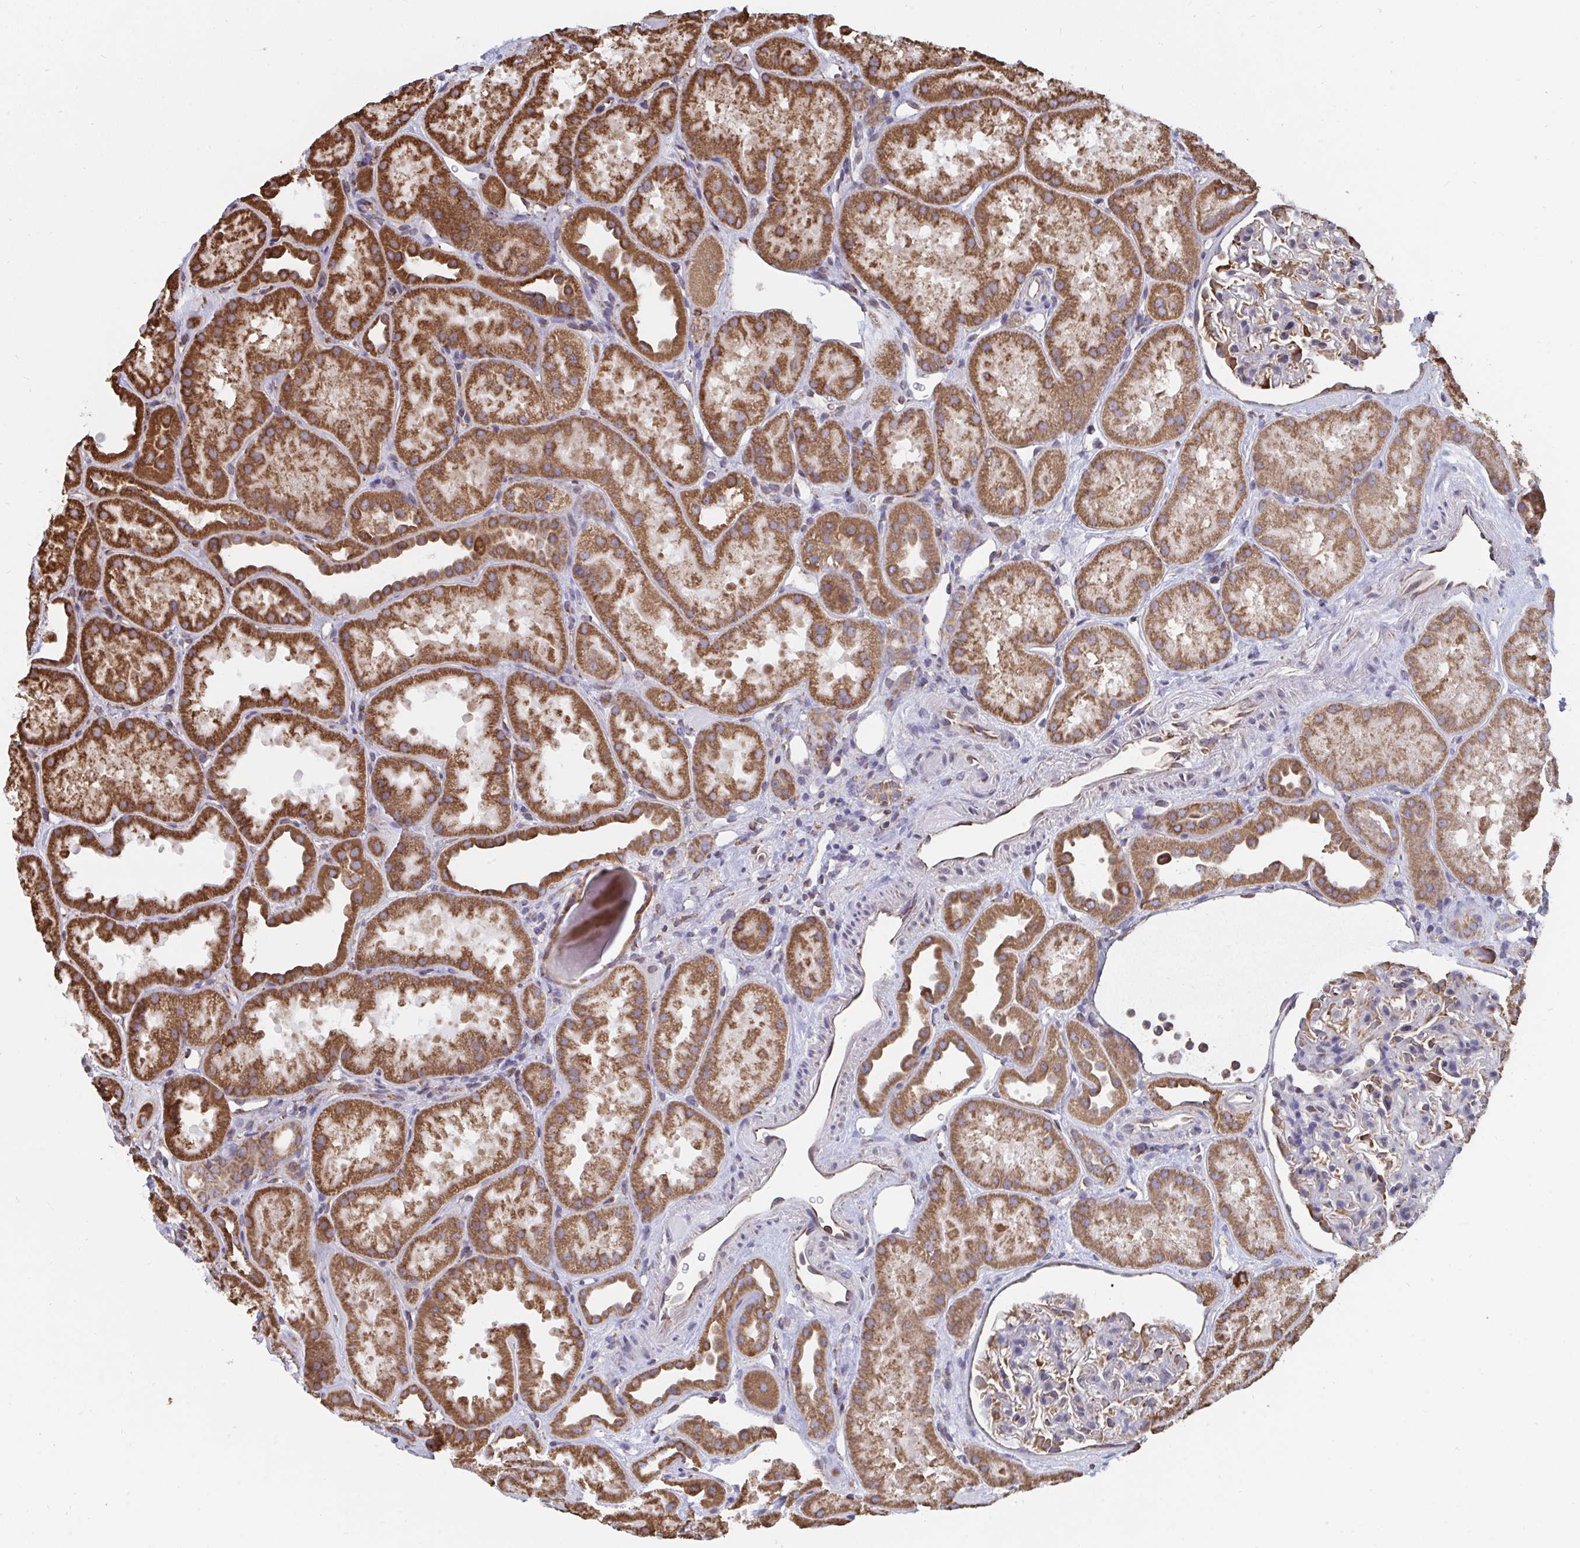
{"staining": {"intensity": "moderate", "quantity": "<25%", "location": "cytoplasmic/membranous"}, "tissue": "kidney", "cell_type": "Cells in glomeruli", "image_type": "normal", "snomed": [{"axis": "morphology", "description": "Normal tissue, NOS"}, {"axis": "topography", "description": "Kidney"}], "caption": "Moderate cytoplasmic/membranous expression for a protein is appreciated in about <25% of cells in glomeruli of benign kidney using immunohistochemistry (IHC).", "gene": "ELAVL1", "patient": {"sex": "male", "age": 61}}